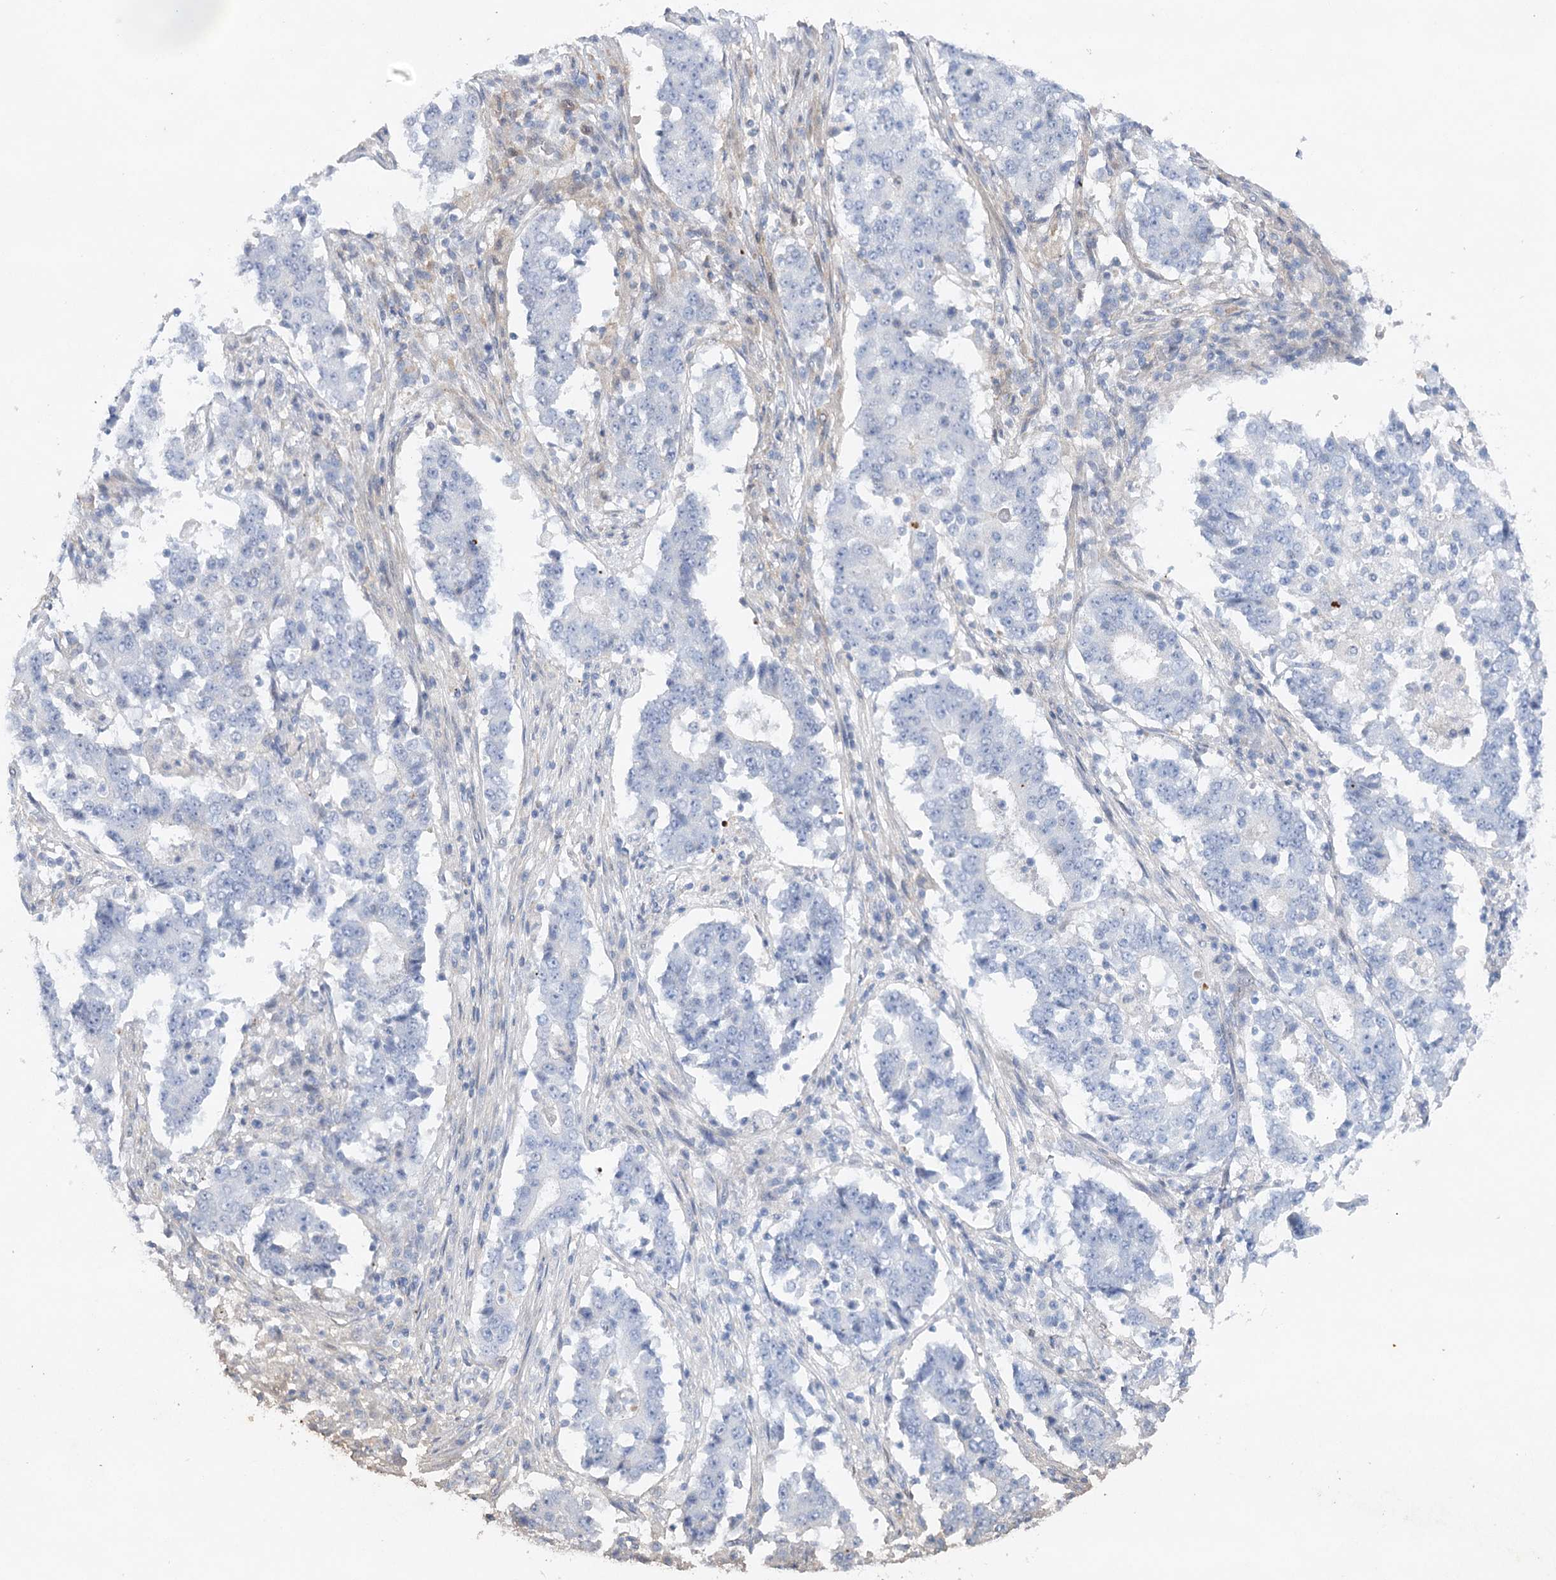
{"staining": {"intensity": "negative", "quantity": "none", "location": "none"}, "tissue": "stomach cancer", "cell_type": "Tumor cells", "image_type": "cancer", "snomed": [{"axis": "morphology", "description": "Adenocarcinoma, NOS"}, {"axis": "topography", "description": "Stomach"}], "caption": "Immunohistochemistry photomicrograph of human adenocarcinoma (stomach) stained for a protein (brown), which demonstrates no expression in tumor cells.", "gene": "OBSL1", "patient": {"sex": "male", "age": 59}}